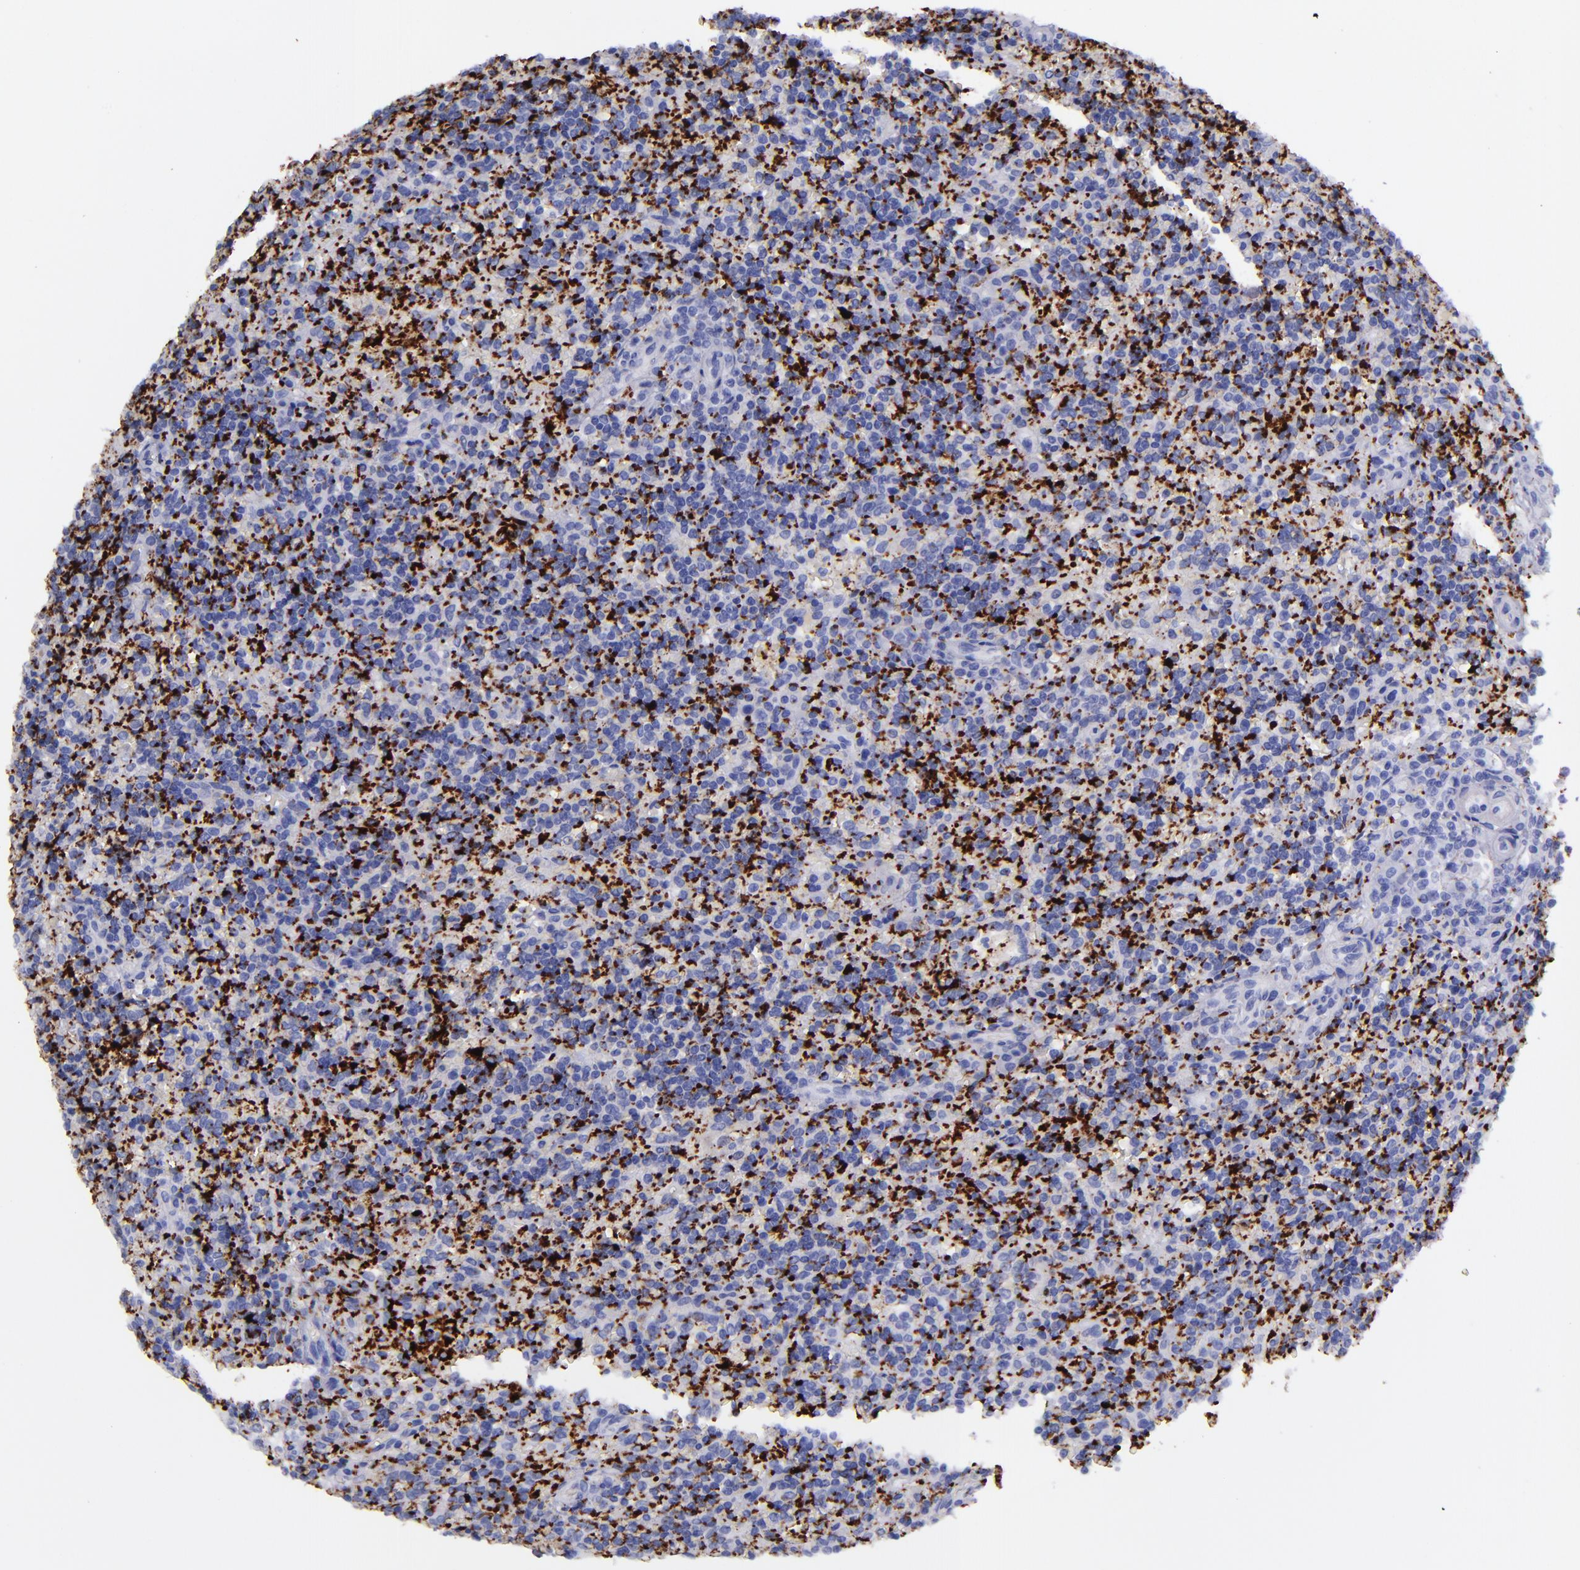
{"staining": {"intensity": "negative", "quantity": "none", "location": "none"}, "tissue": "lymphoma", "cell_type": "Tumor cells", "image_type": "cancer", "snomed": [{"axis": "morphology", "description": "Malignant lymphoma, non-Hodgkin's type, Low grade"}, {"axis": "topography", "description": "Spleen"}], "caption": "DAB immunohistochemical staining of human lymphoma exhibits no significant expression in tumor cells.", "gene": "EFCAB13", "patient": {"sex": "male", "age": 67}}